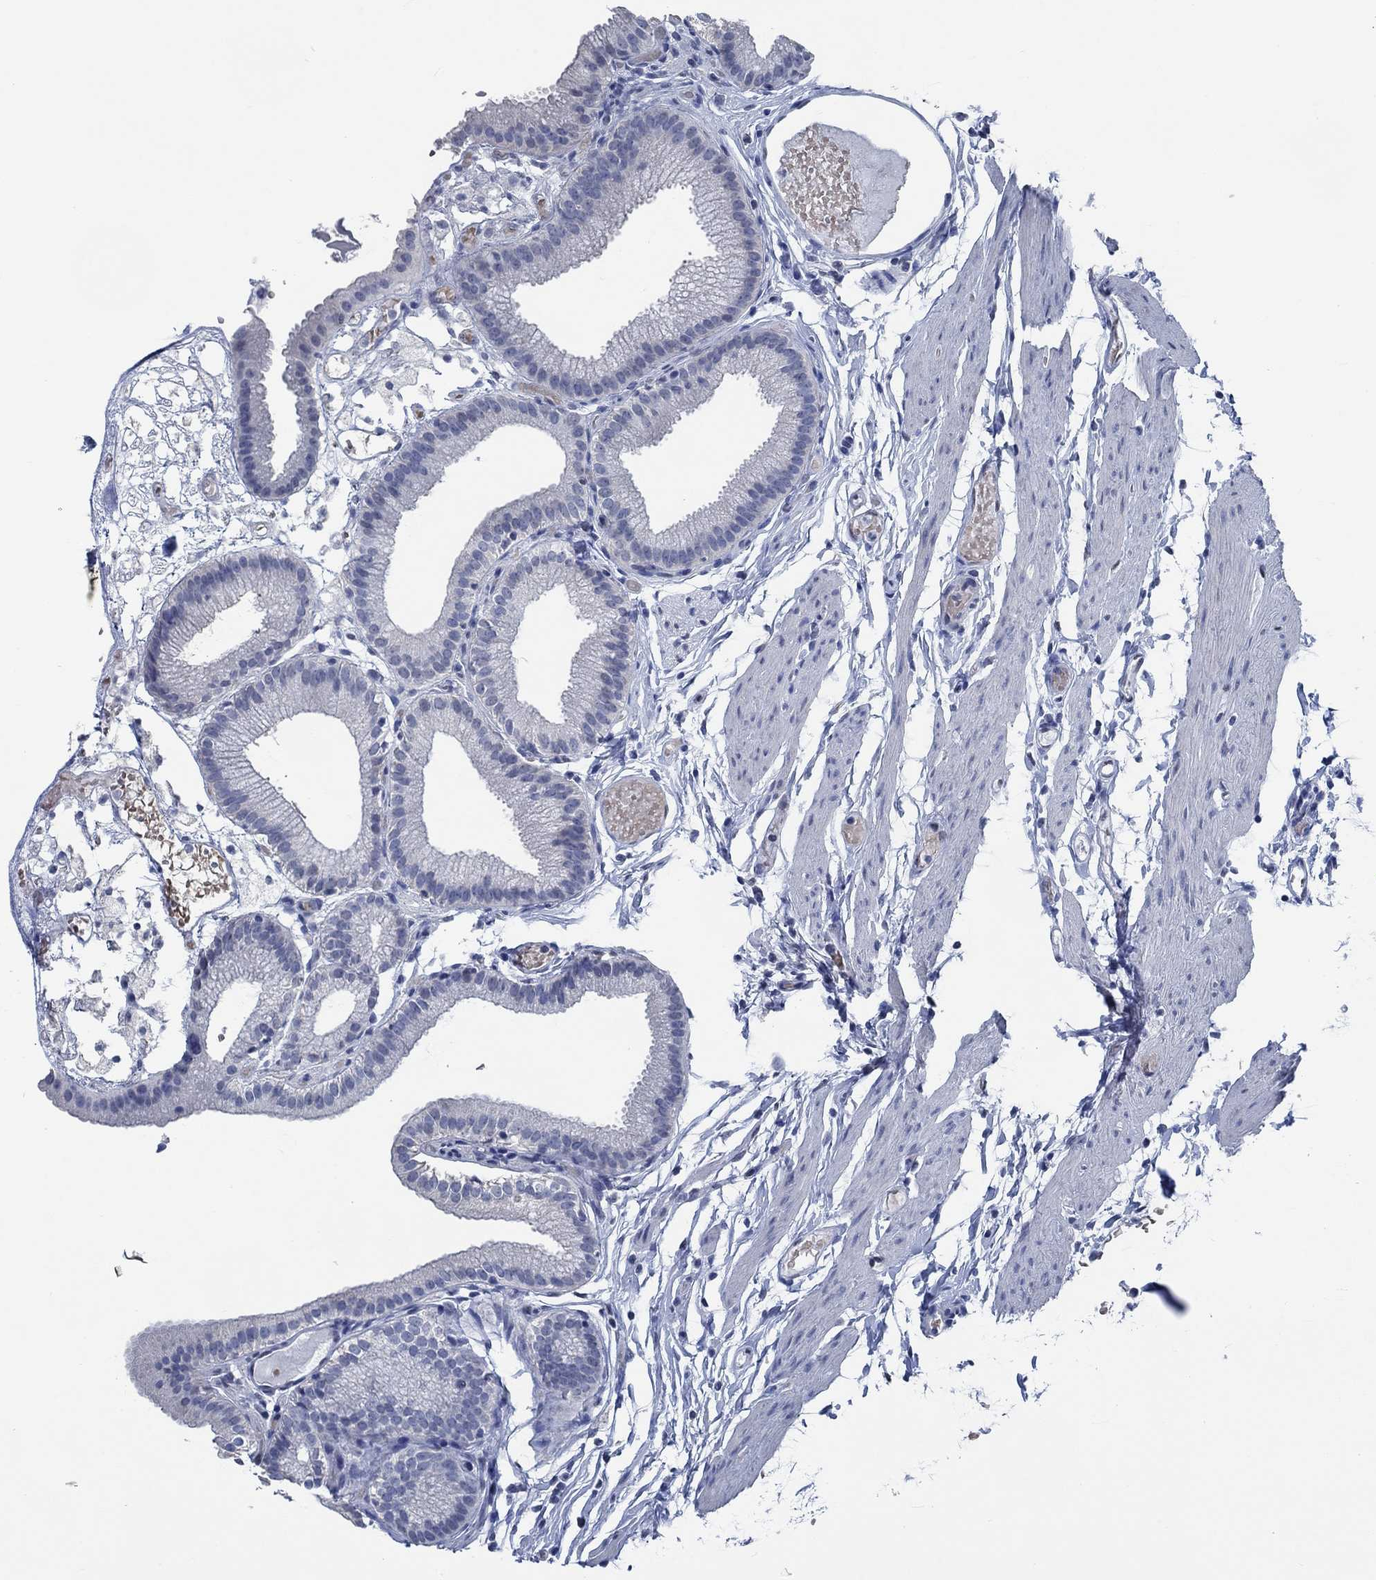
{"staining": {"intensity": "negative", "quantity": "none", "location": "none"}, "tissue": "gallbladder", "cell_type": "Glandular cells", "image_type": "normal", "snomed": [{"axis": "morphology", "description": "Normal tissue, NOS"}, {"axis": "topography", "description": "Gallbladder"}], "caption": "There is no significant staining in glandular cells of gallbladder.", "gene": "OBSCN", "patient": {"sex": "female", "age": 45}}